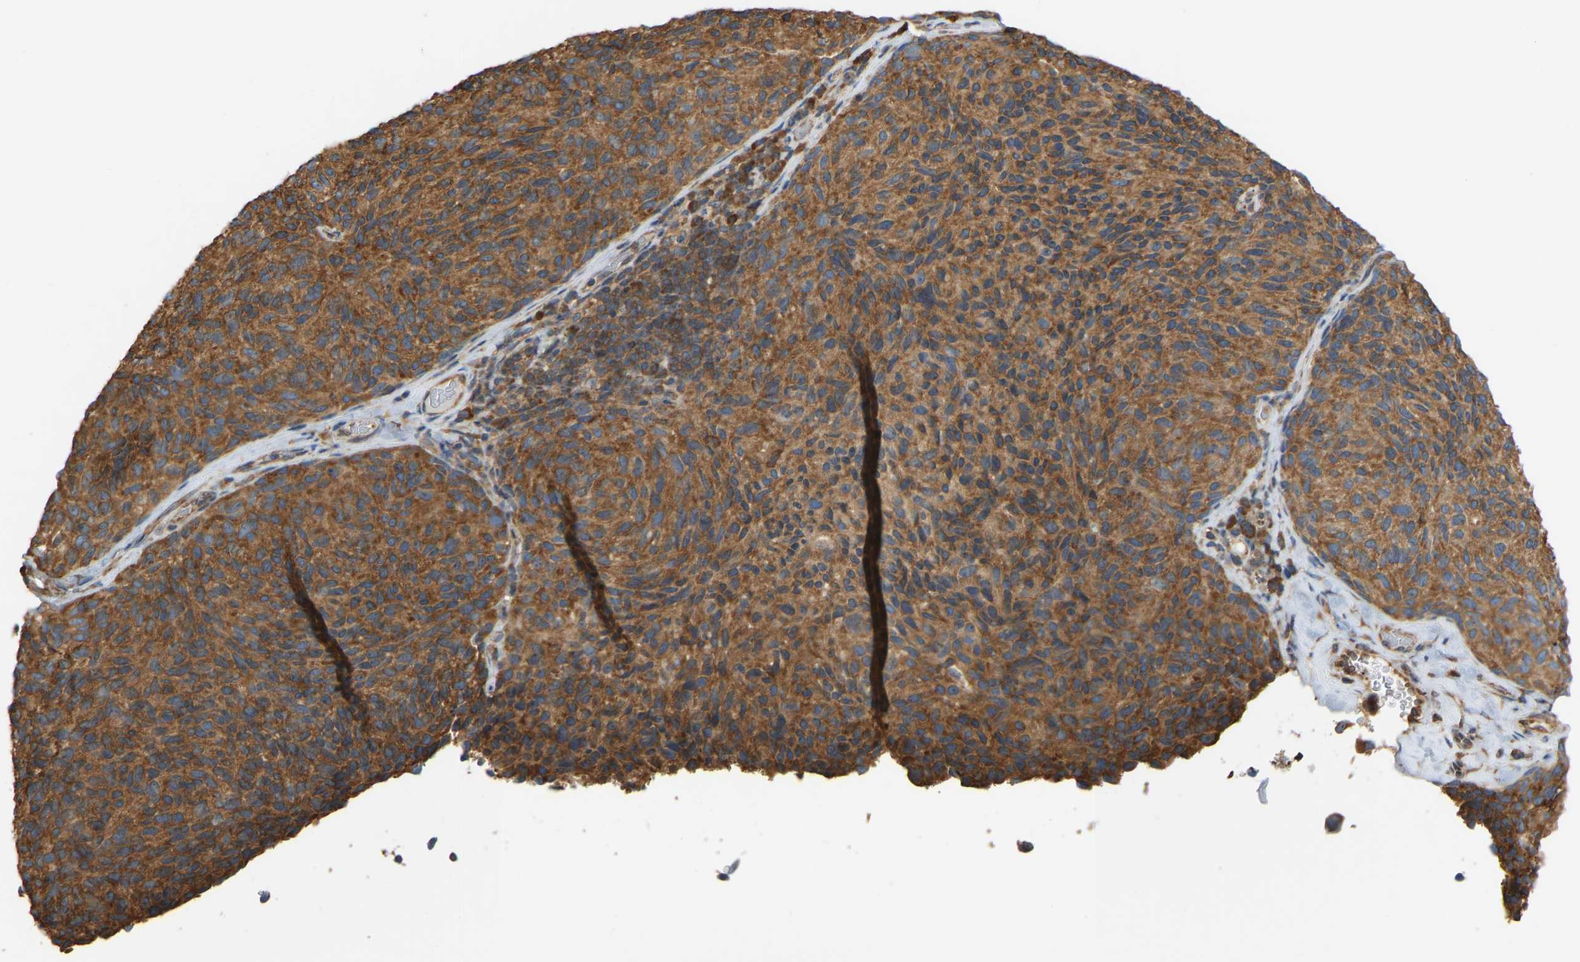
{"staining": {"intensity": "strong", "quantity": ">75%", "location": "cytoplasmic/membranous"}, "tissue": "melanoma", "cell_type": "Tumor cells", "image_type": "cancer", "snomed": [{"axis": "morphology", "description": "Malignant melanoma, NOS"}, {"axis": "topography", "description": "Skin"}], "caption": "Malignant melanoma stained for a protein (brown) exhibits strong cytoplasmic/membranous positive positivity in approximately >75% of tumor cells.", "gene": "RPS6KB2", "patient": {"sex": "female", "age": 73}}